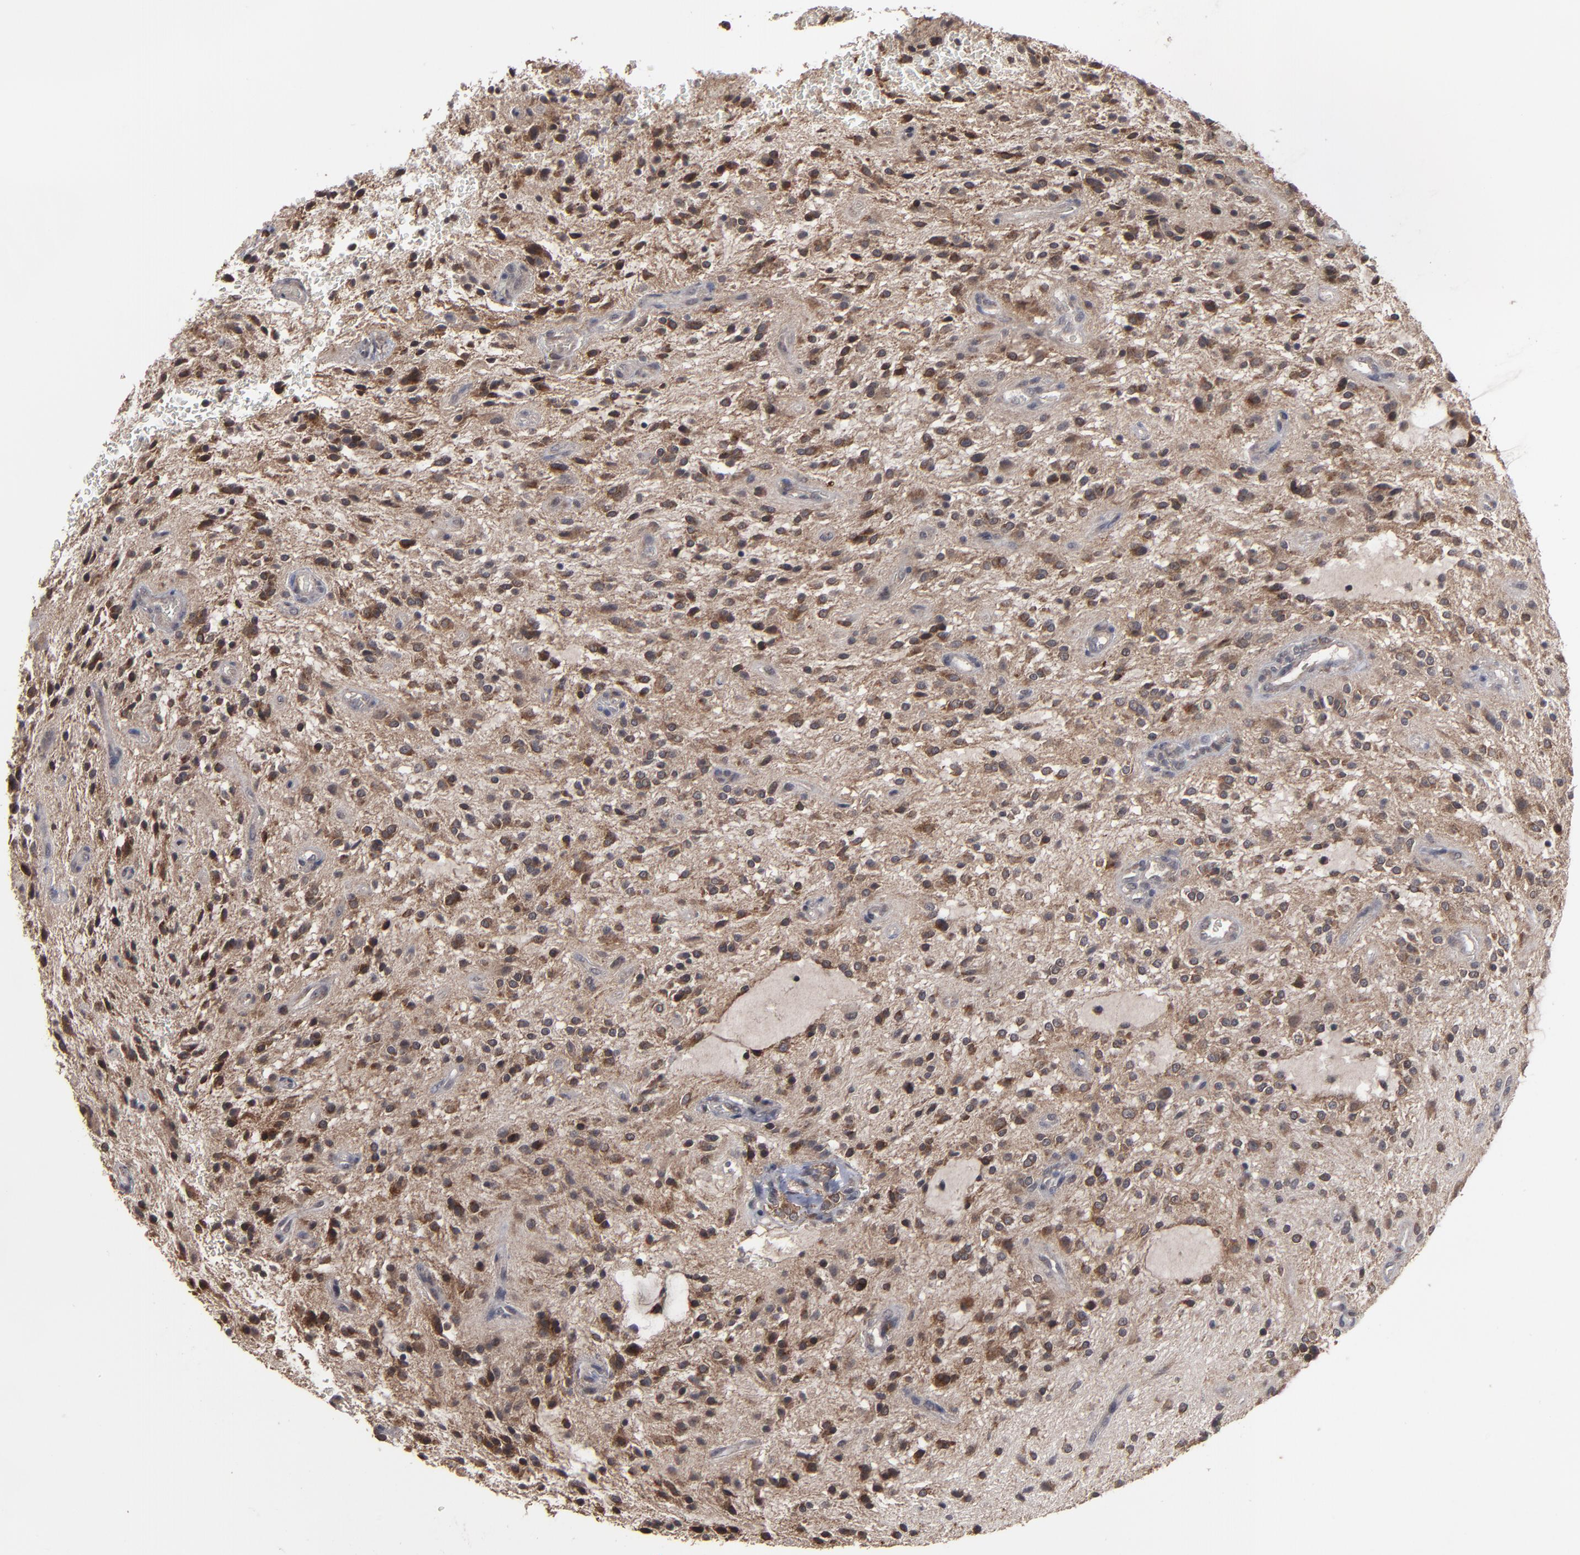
{"staining": {"intensity": "moderate", "quantity": "25%-75%", "location": "cytoplasmic/membranous,nuclear"}, "tissue": "glioma", "cell_type": "Tumor cells", "image_type": "cancer", "snomed": [{"axis": "morphology", "description": "Glioma, malignant, NOS"}, {"axis": "topography", "description": "Cerebellum"}], "caption": "DAB (3,3'-diaminobenzidine) immunohistochemical staining of glioma (malignant) shows moderate cytoplasmic/membranous and nuclear protein expression in approximately 25%-75% of tumor cells. (brown staining indicates protein expression, while blue staining denotes nuclei).", "gene": "SLC22A17", "patient": {"sex": "female", "age": 10}}